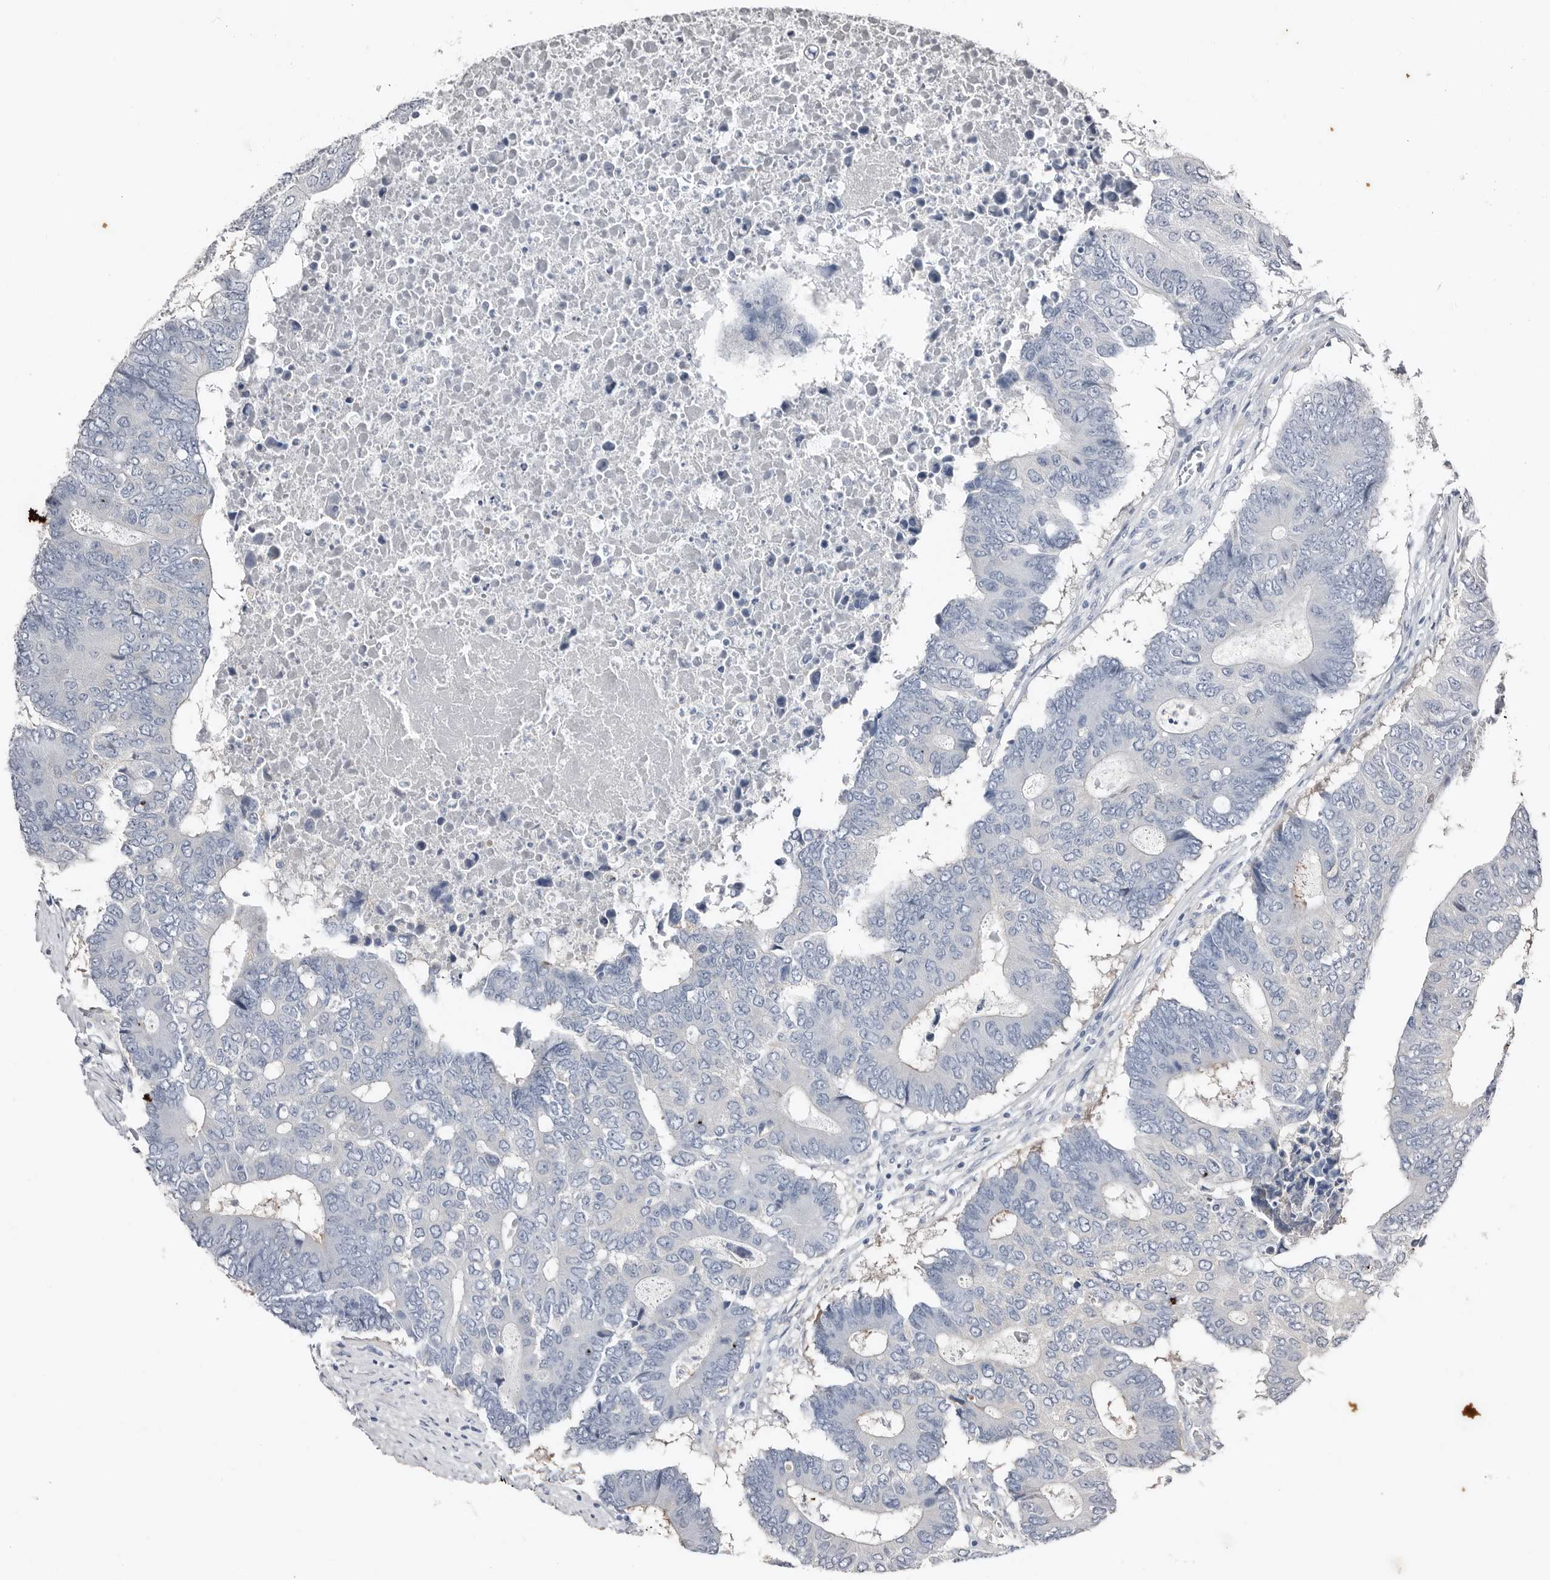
{"staining": {"intensity": "negative", "quantity": "none", "location": "none"}, "tissue": "colorectal cancer", "cell_type": "Tumor cells", "image_type": "cancer", "snomed": [{"axis": "morphology", "description": "Adenocarcinoma, NOS"}, {"axis": "topography", "description": "Colon"}], "caption": "A high-resolution image shows immunohistochemistry (IHC) staining of colorectal cancer (adenocarcinoma), which displays no significant positivity in tumor cells. The staining is performed using DAB brown chromogen with nuclei counter-stained in using hematoxylin.", "gene": "ASRGL1", "patient": {"sex": "male", "age": 87}}